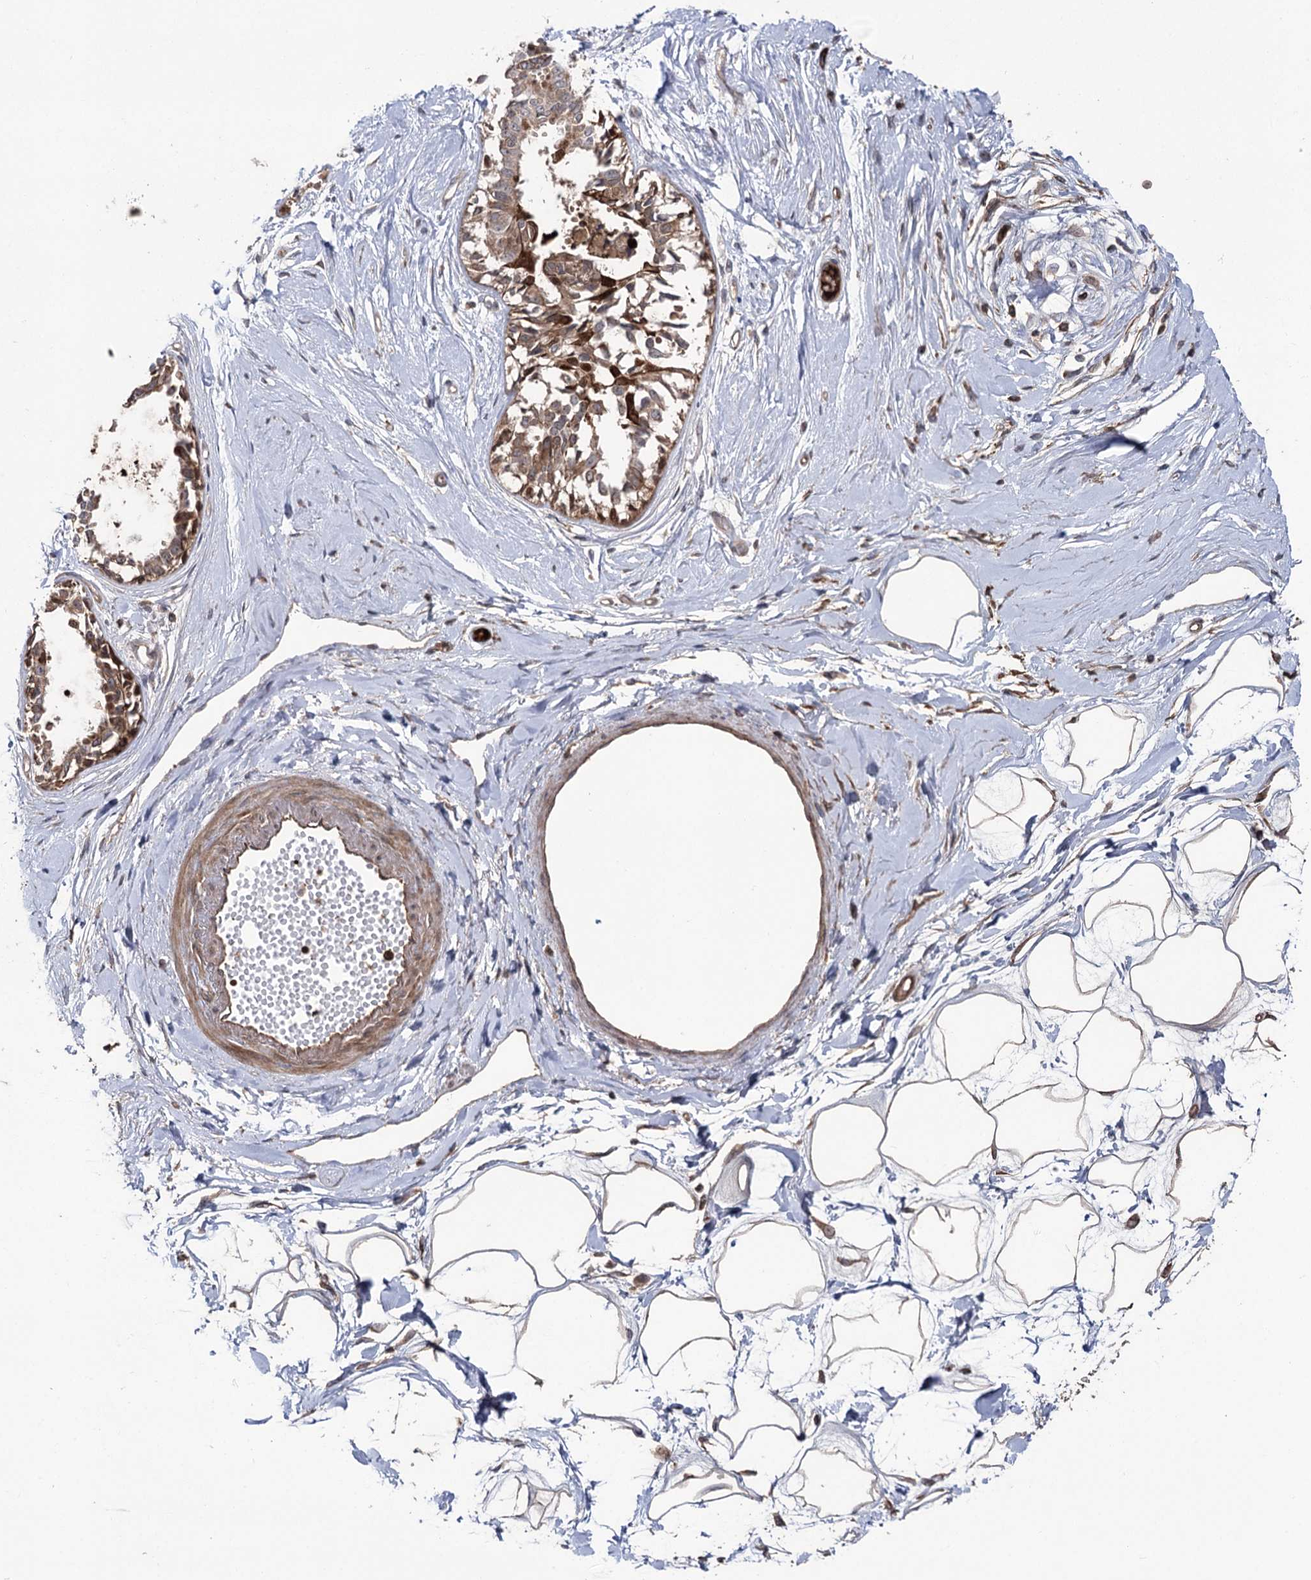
{"staining": {"intensity": "weak", "quantity": "25%-75%", "location": "cytoplasmic/membranous"}, "tissue": "breast", "cell_type": "Adipocytes", "image_type": "normal", "snomed": [{"axis": "morphology", "description": "Normal tissue, NOS"}, {"axis": "topography", "description": "Breast"}], "caption": "Adipocytes reveal low levels of weak cytoplasmic/membranous staining in about 25%-75% of cells in unremarkable human breast.", "gene": "OTUD1", "patient": {"sex": "female", "age": 45}}